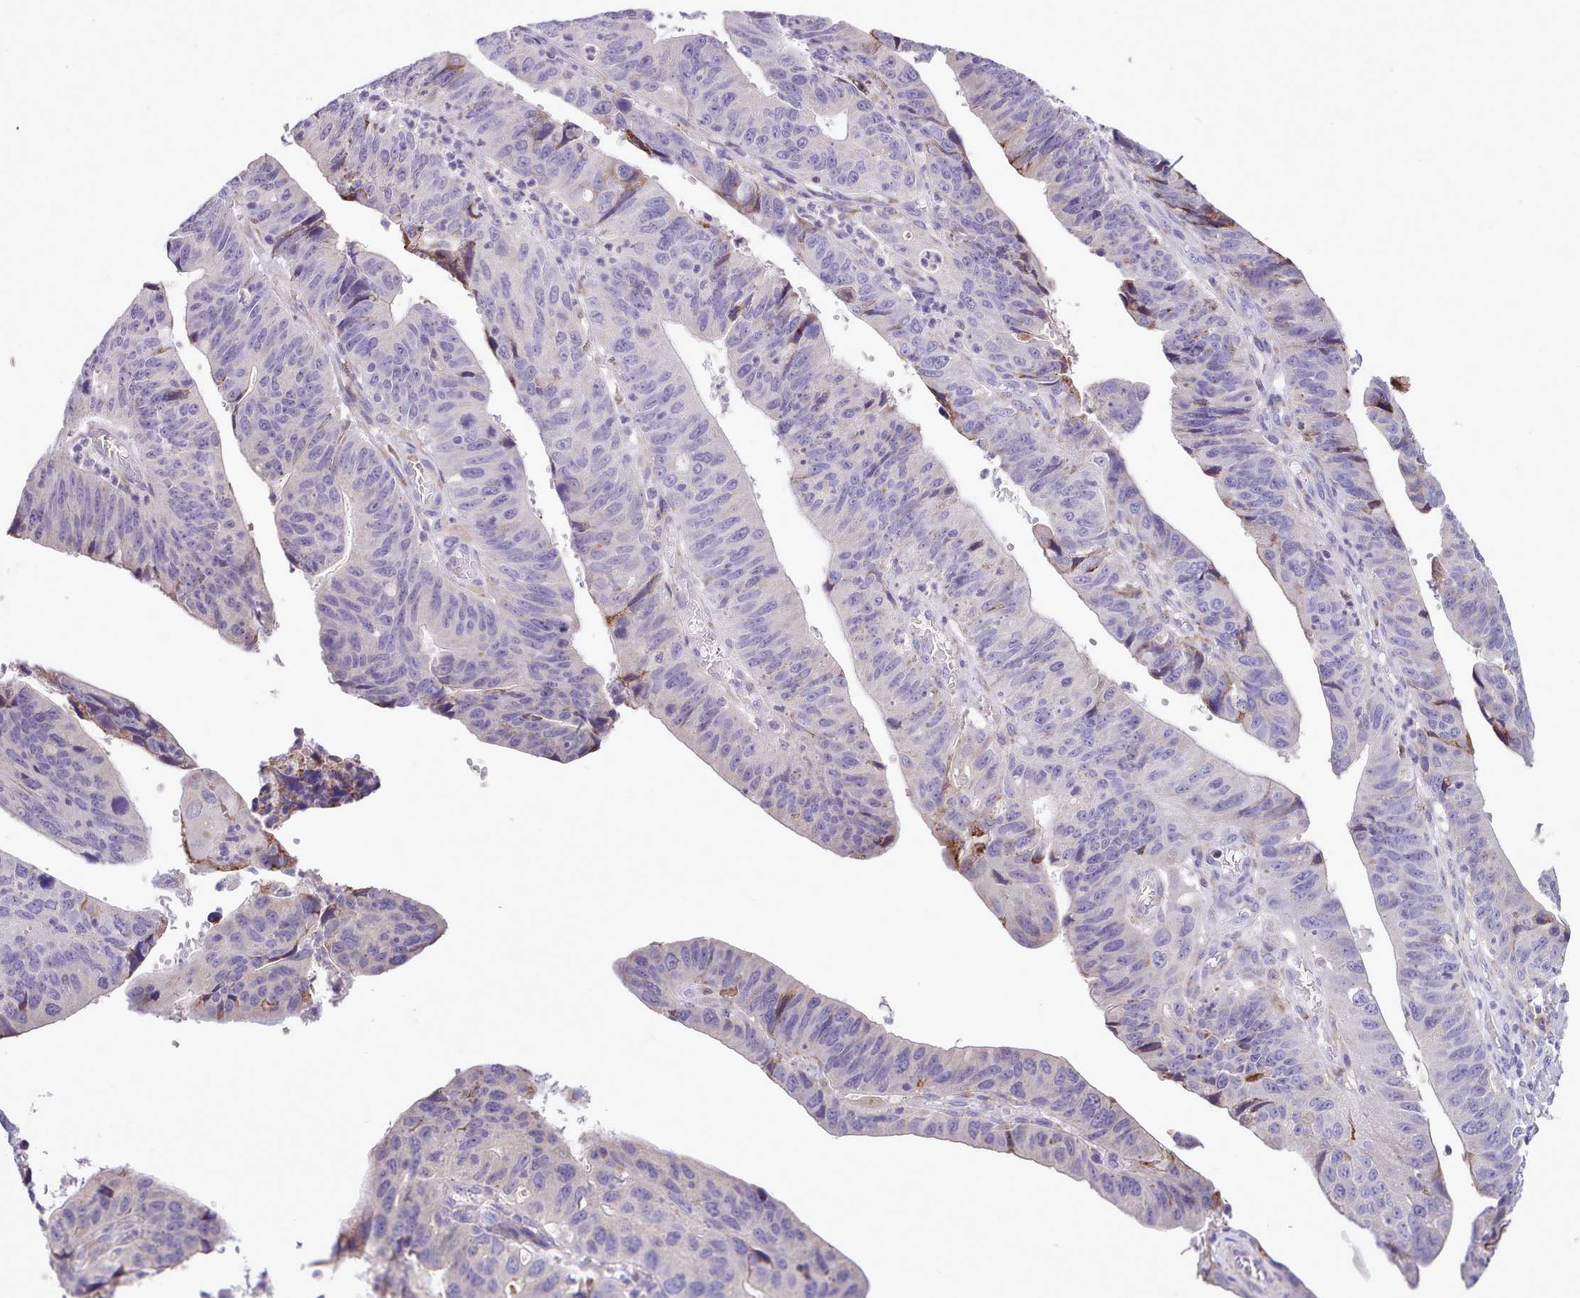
{"staining": {"intensity": "negative", "quantity": "none", "location": "none"}, "tissue": "stomach cancer", "cell_type": "Tumor cells", "image_type": "cancer", "snomed": [{"axis": "morphology", "description": "Adenocarcinoma, NOS"}, {"axis": "topography", "description": "Stomach"}], "caption": "Tumor cells show no significant expression in stomach cancer (adenocarcinoma).", "gene": "FAM83E", "patient": {"sex": "male", "age": 59}}